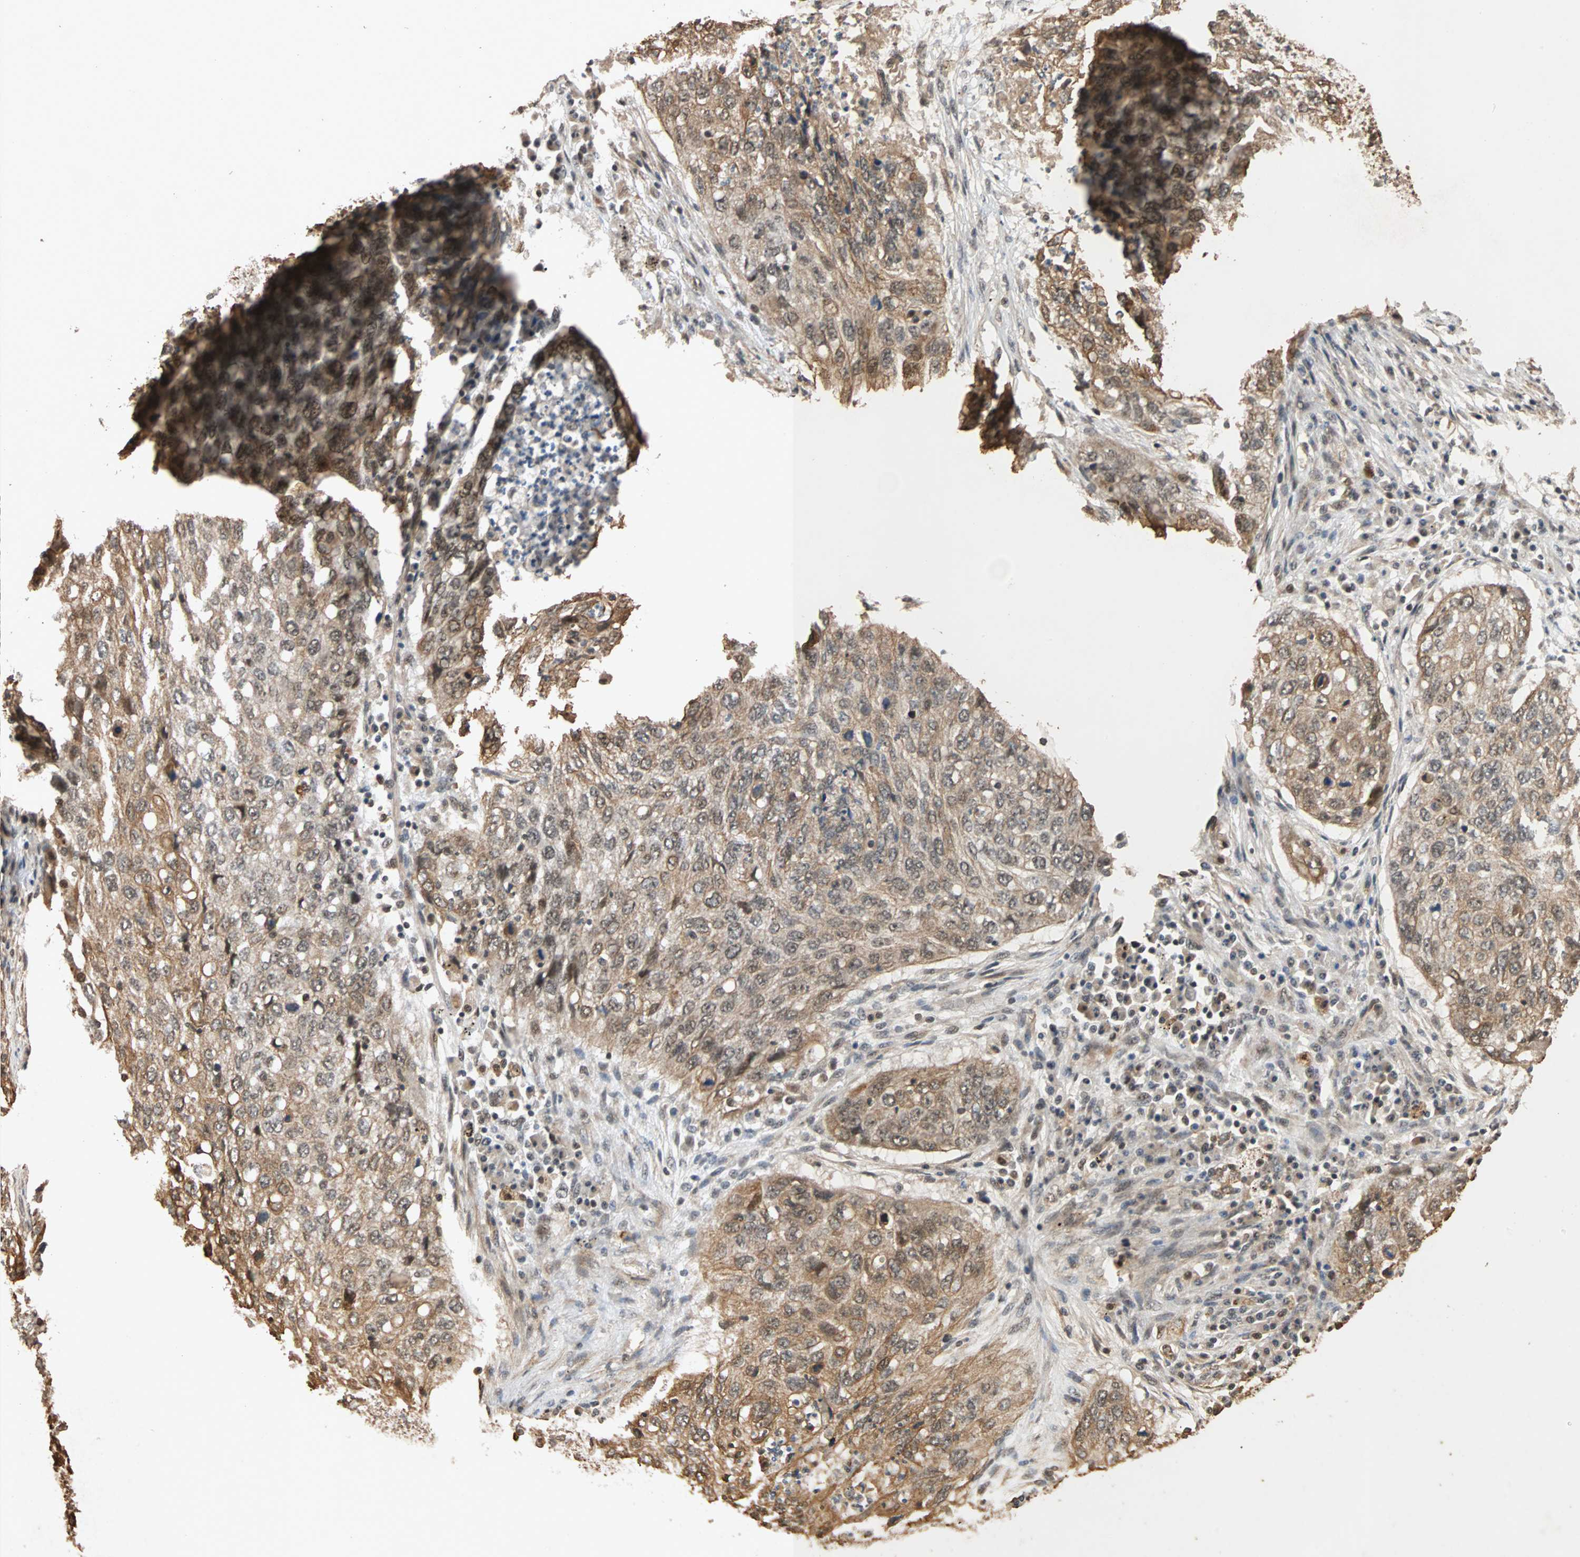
{"staining": {"intensity": "moderate", "quantity": ">75%", "location": "cytoplasmic/membranous"}, "tissue": "lung cancer", "cell_type": "Tumor cells", "image_type": "cancer", "snomed": [{"axis": "morphology", "description": "Squamous cell carcinoma, NOS"}, {"axis": "topography", "description": "Lung"}], "caption": "Immunohistochemistry staining of lung squamous cell carcinoma, which displays medium levels of moderate cytoplasmic/membranous expression in approximately >75% of tumor cells indicating moderate cytoplasmic/membranous protein expression. The staining was performed using DAB (brown) for protein detection and nuclei were counterstained in hematoxylin (blue).", "gene": "CDC5L", "patient": {"sex": "female", "age": 63}}